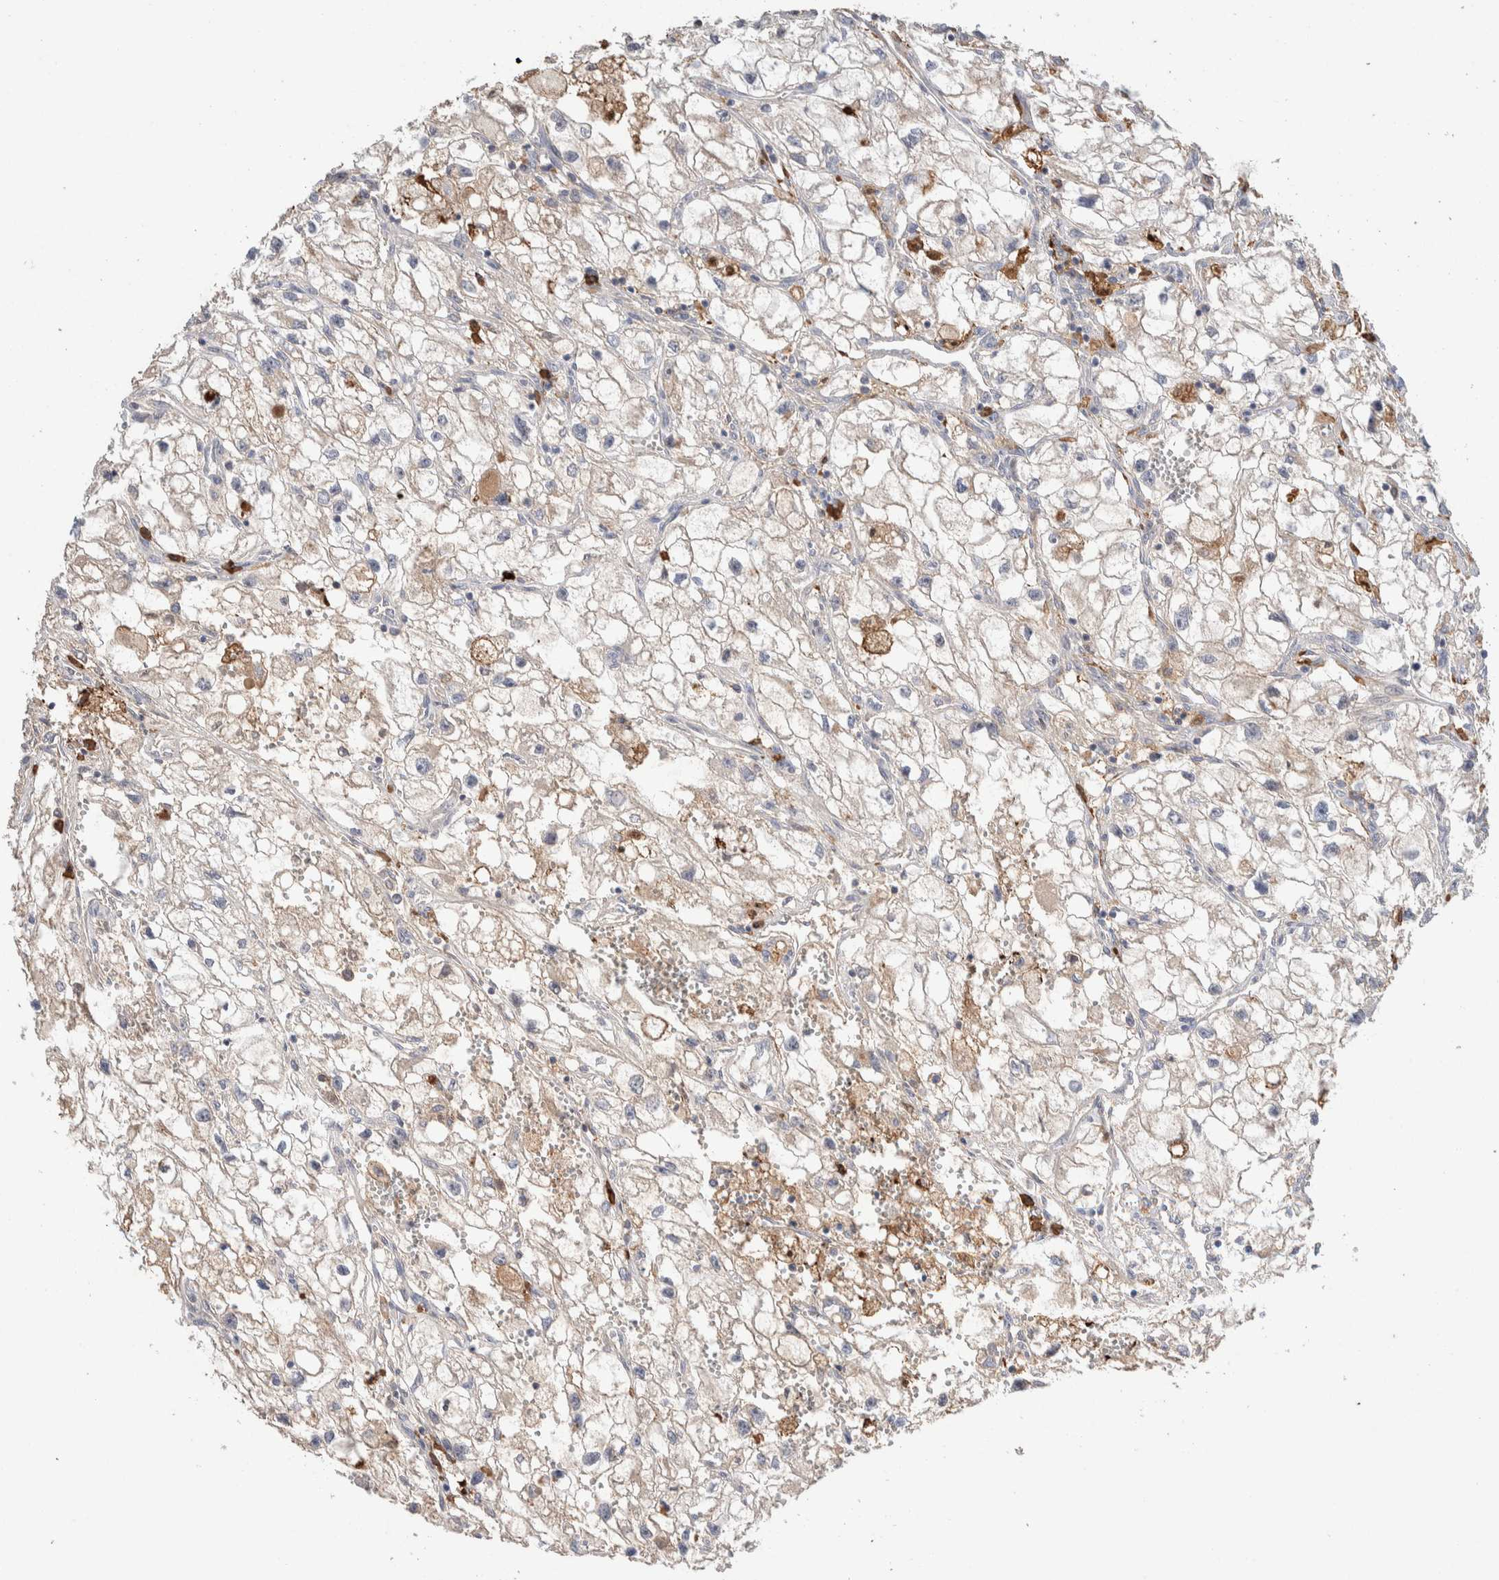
{"staining": {"intensity": "negative", "quantity": "none", "location": "none"}, "tissue": "renal cancer", "cell_type": "Tumor cells", "image_type": "cancer", "snomed": [{"axis": "morphology", "description": "Adenocarcinoma, NOS"}, {"axis": "topography", "description": "Kidney"}], "caption": "This is a histopathology image of immunohistochemistry staining of renal cancer (adenocarcinoma), which shows no staining in tumor cells.", "gene": "WDR91", "patient": {"sex": "female", "age": 70}}